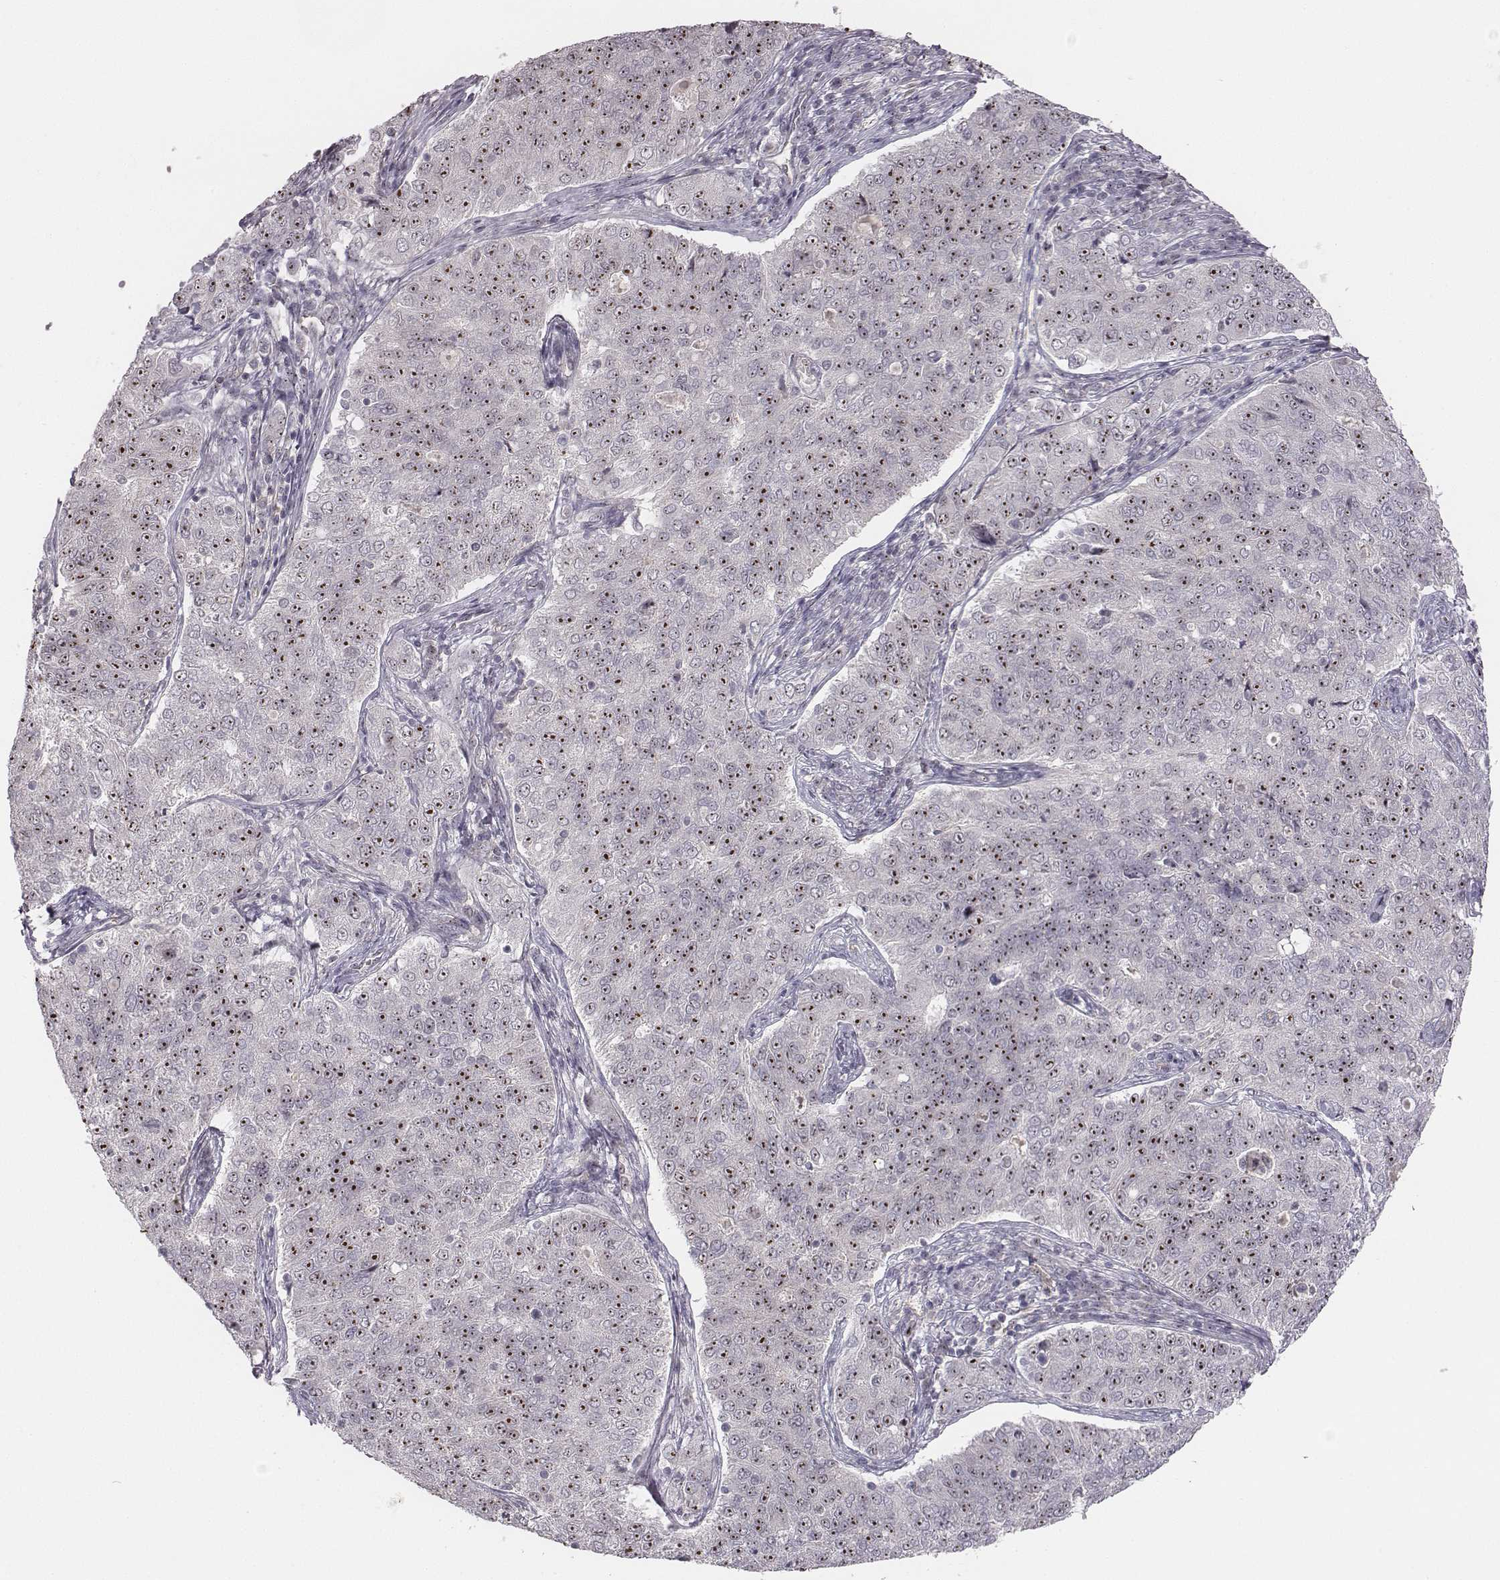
{"staining": {"intensity": "strong", "quantity": ">75%", "location": "nuclear"}, "tissue": "endometrial cancer", "cell_type": "Tumor cells", "image_type": "cancer", "snomed": [{"axis": "morphology", "description": "Adenocarcinoma, NOS"}, {"axis": "topography", "description": "Endometrium"}], "caption": "Immunohistochemistry micrograph of endometrial cancer (adenocarcinoma) stained for a protein (brown), which demonstrates high levels of strong nuclear staining in approximately >75% of tumor cells.", "gene": "NIFK", "patient": {"sex": "female", "age": 43}}